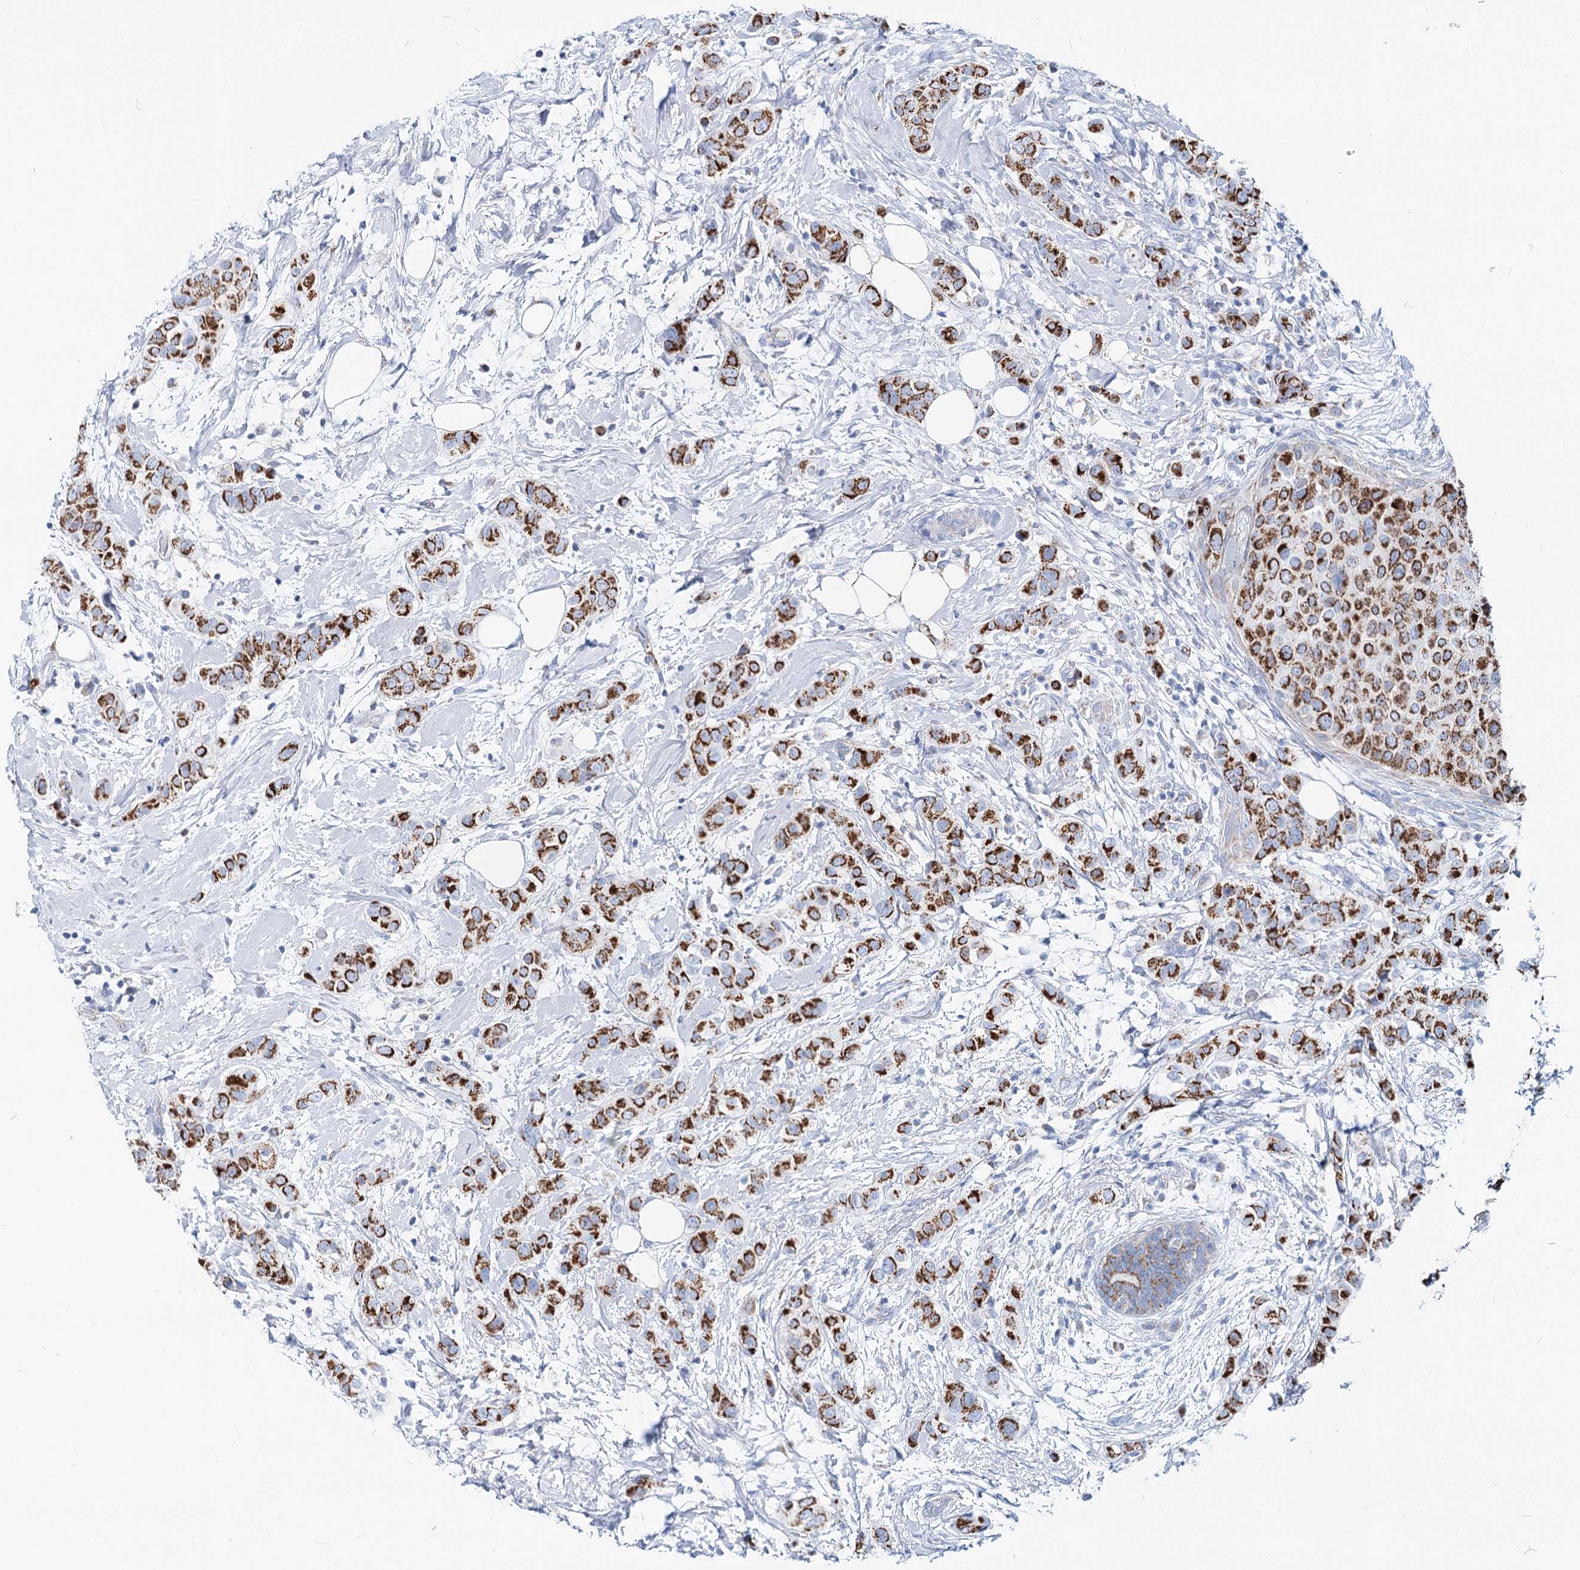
{"staining": {"intensity": "strong", "quantity": ">75%", "location": "cytoplasmic/membranous"}, "tissue": "breast cancer", "cell_type": "Tumor cells", "image_type": "cancer", "snomed": [{"axis": "morphology", "description": "Lobular carcinoma"}, {"axis": "topography", "description": "Breast"}], "caption": "Breast cancer stained with a protein marker displays strong staining in tumor cells.", "gene": "MCCC2", "patient": {"sex": "female", "age": 51}}